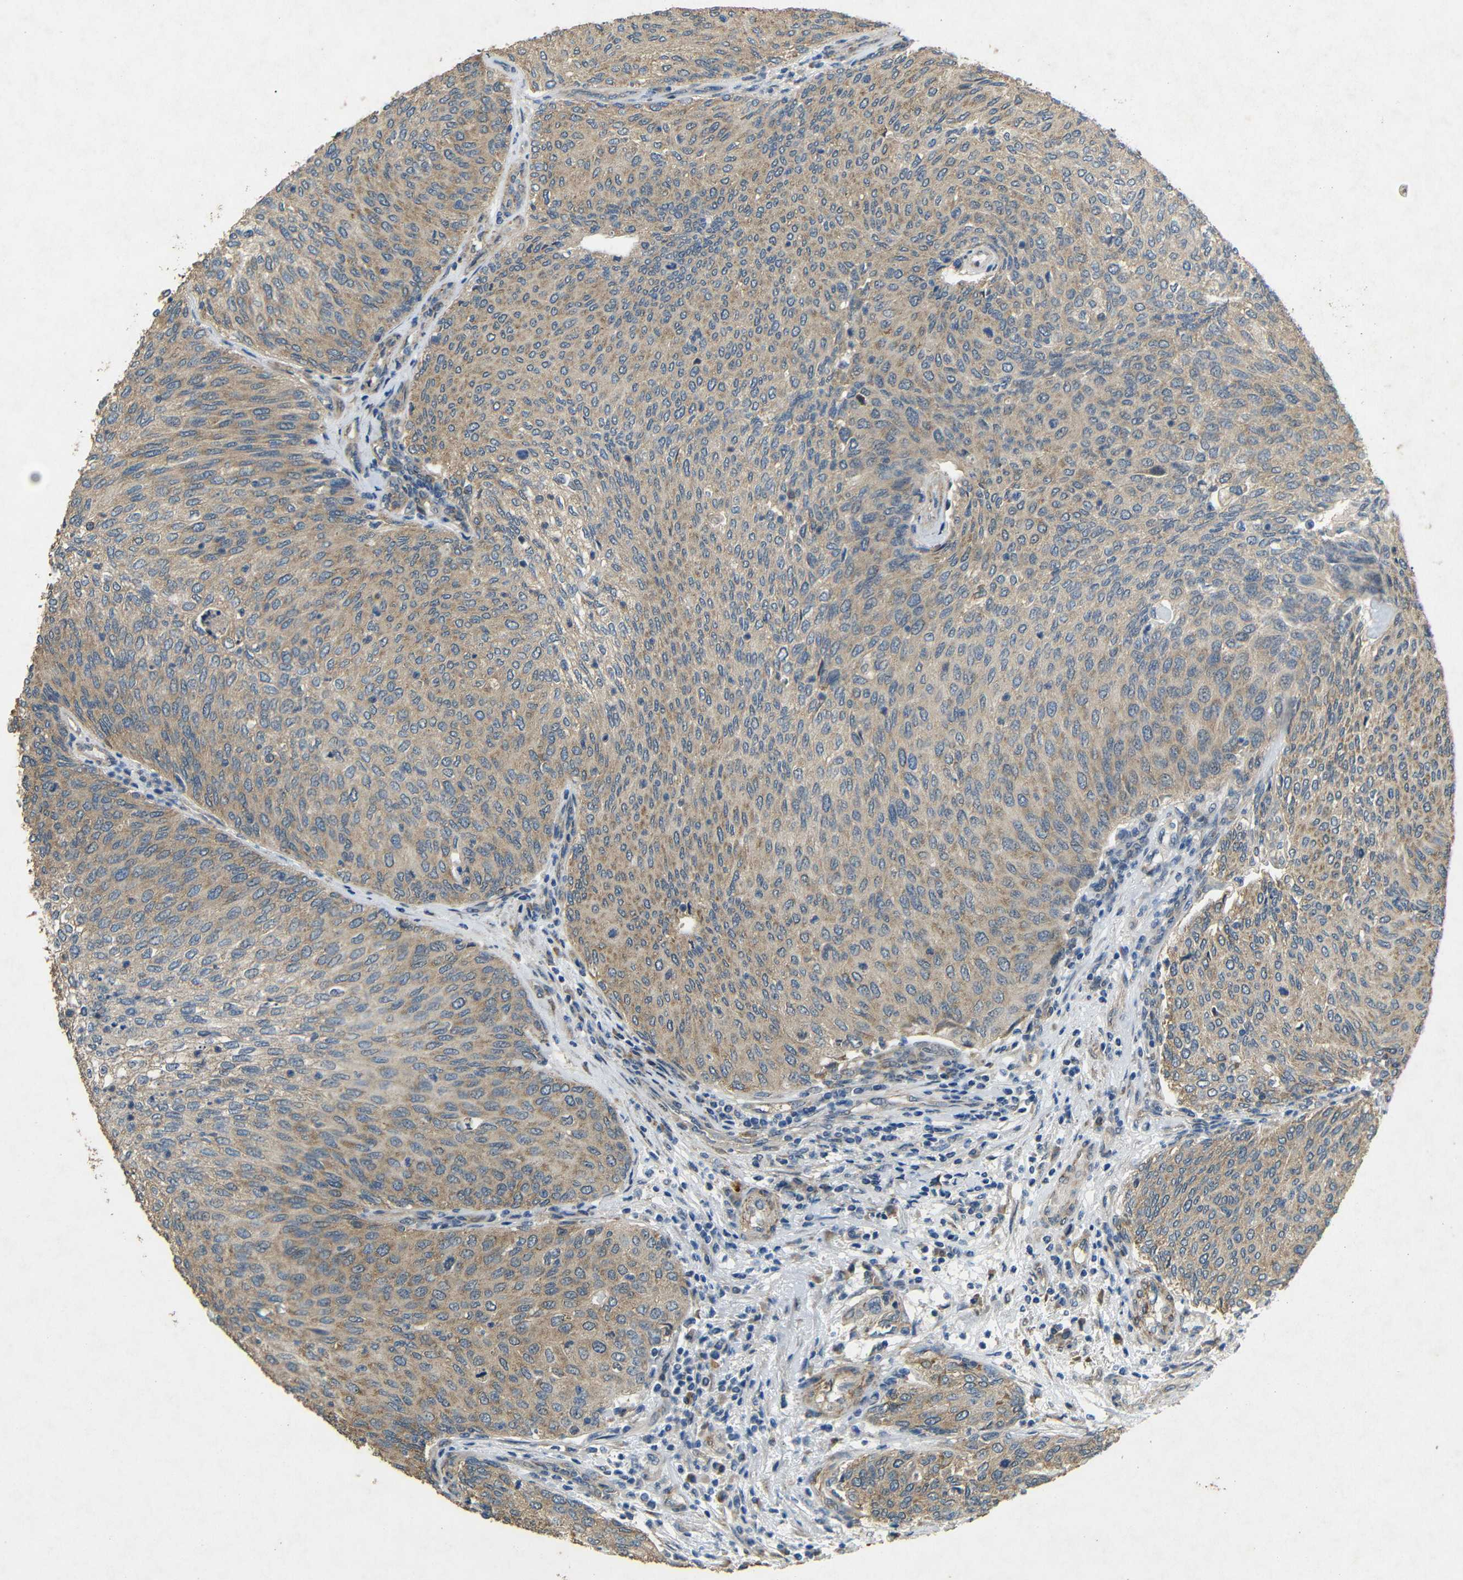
{"staining": {"intensity": "moderate", "quantity": ">75%", "location": "cytoplasmic/membranous"}, "tissue": "urothelial cancer", "cell_type": "Tumor cells", "image_type": "cancer", "snomed": [{"axis": "morphology", "description": "Urothelial carcinoma, Low grade"}, {"axis": "topography", "description": "Urinary bladder"}], "caption": "This is a photomicrograph of immunohistochemistry (IHC) staining of urothelial cancer, which shows moderate expression in the cytoplasmic/membranous of tumor cells.", "gene": "BNIP3", "patient": {"sex": "female", "age": 79}}